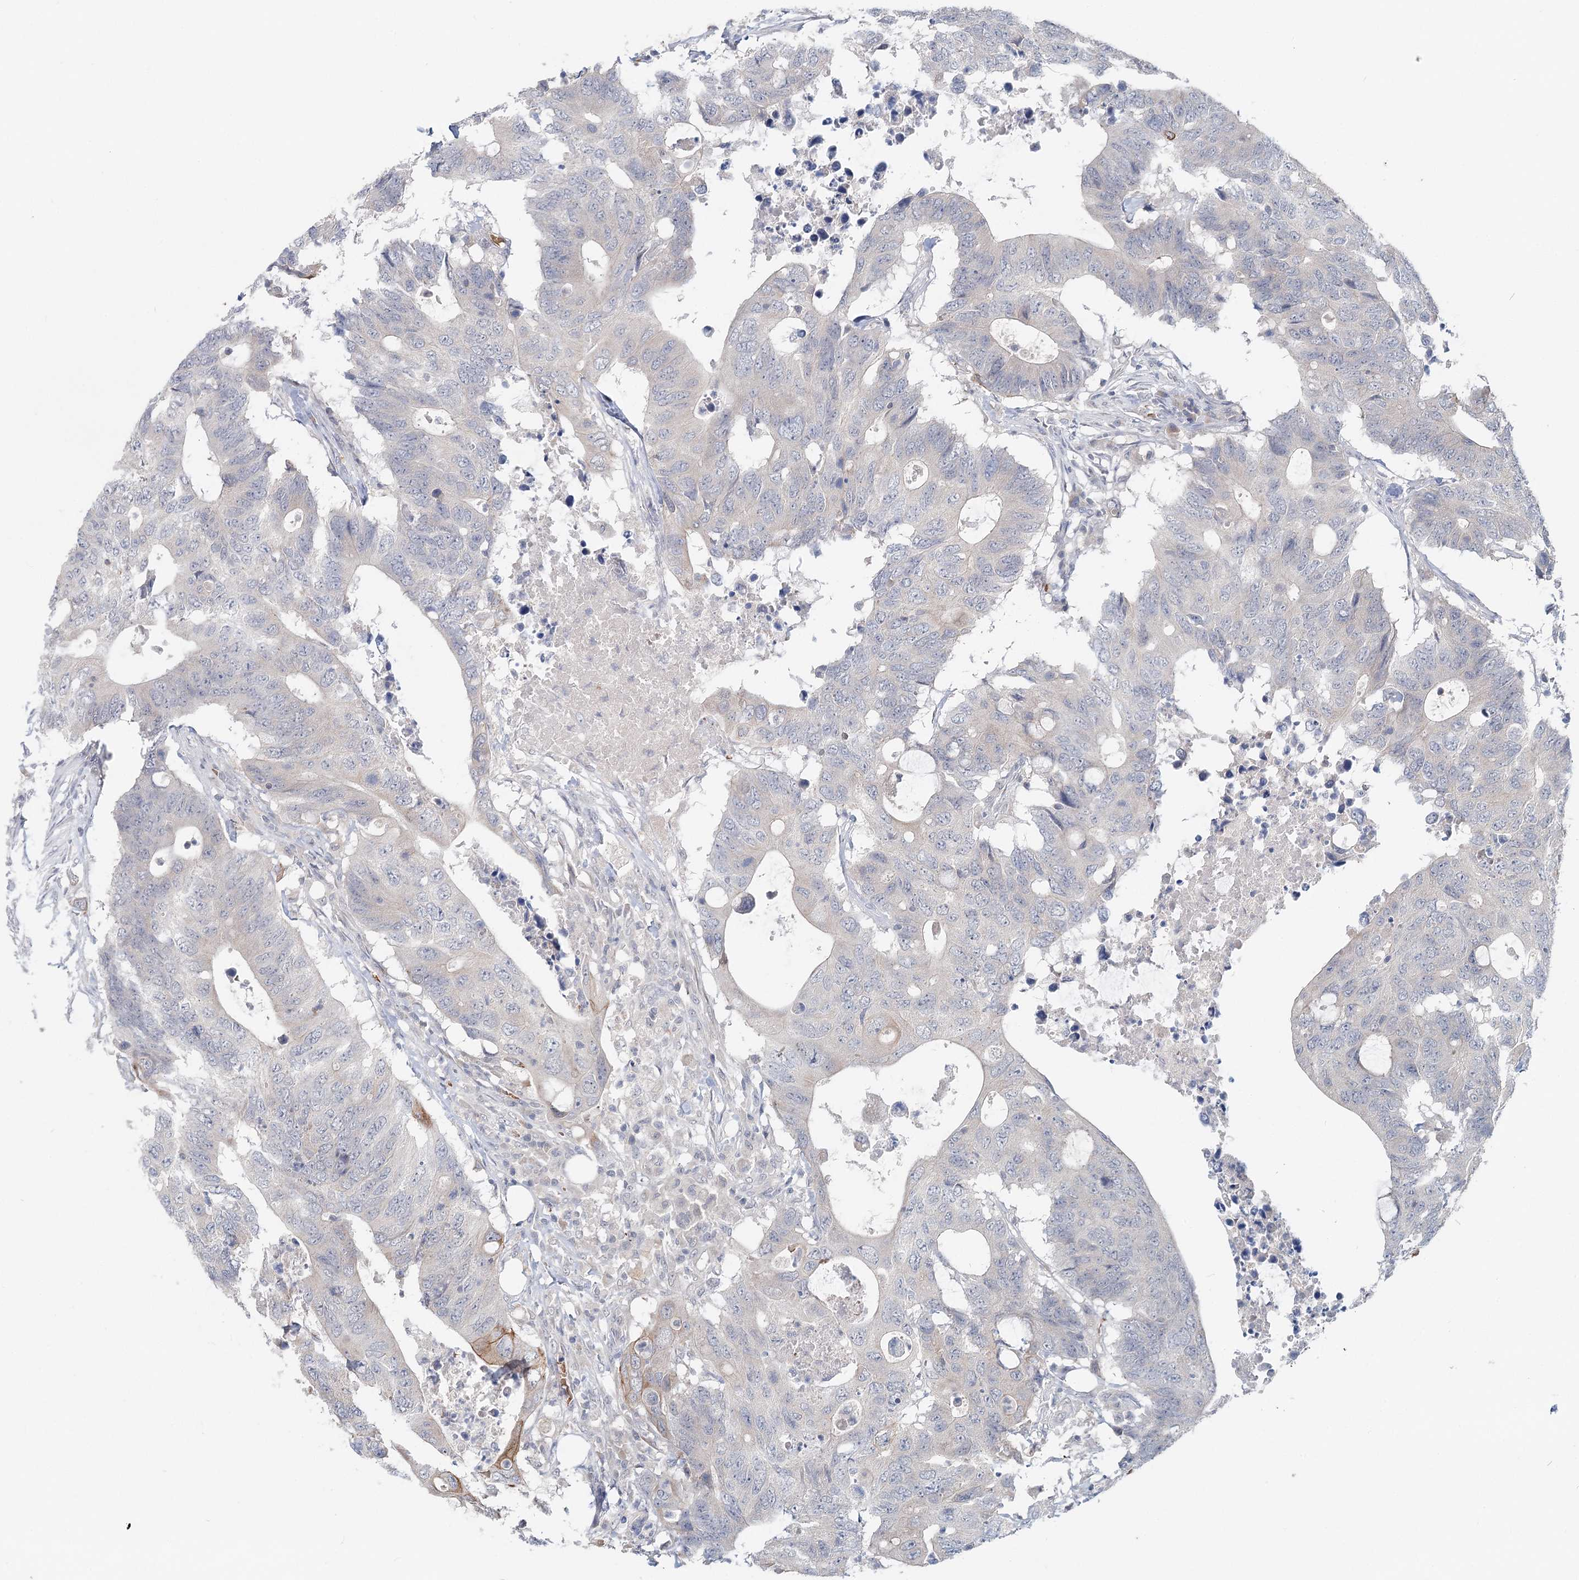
{"staining": {"intensity": "negative", "quantity": "none", "location": "none"}, "tissue": "colorectal cancer", "cell_type": "Tumor cells", "image_type": "cancer", "snomed": [{"axis": "morphology", "description": "Adenocarcinoma, NOS"}, {"axis": "topography", "description": "Colon"}], "caption": "IHC photomicrograph of neoplastic tissue: human colorectal cancer stained with DAB (3,3'-diaminobenzidine) displays no significant protein positivity in tumor cells. (Brightfield microscopy of DAB IHC at high magnification).", "gene": "FBXO7", "patient": {"sex": "male", "age": 71}}